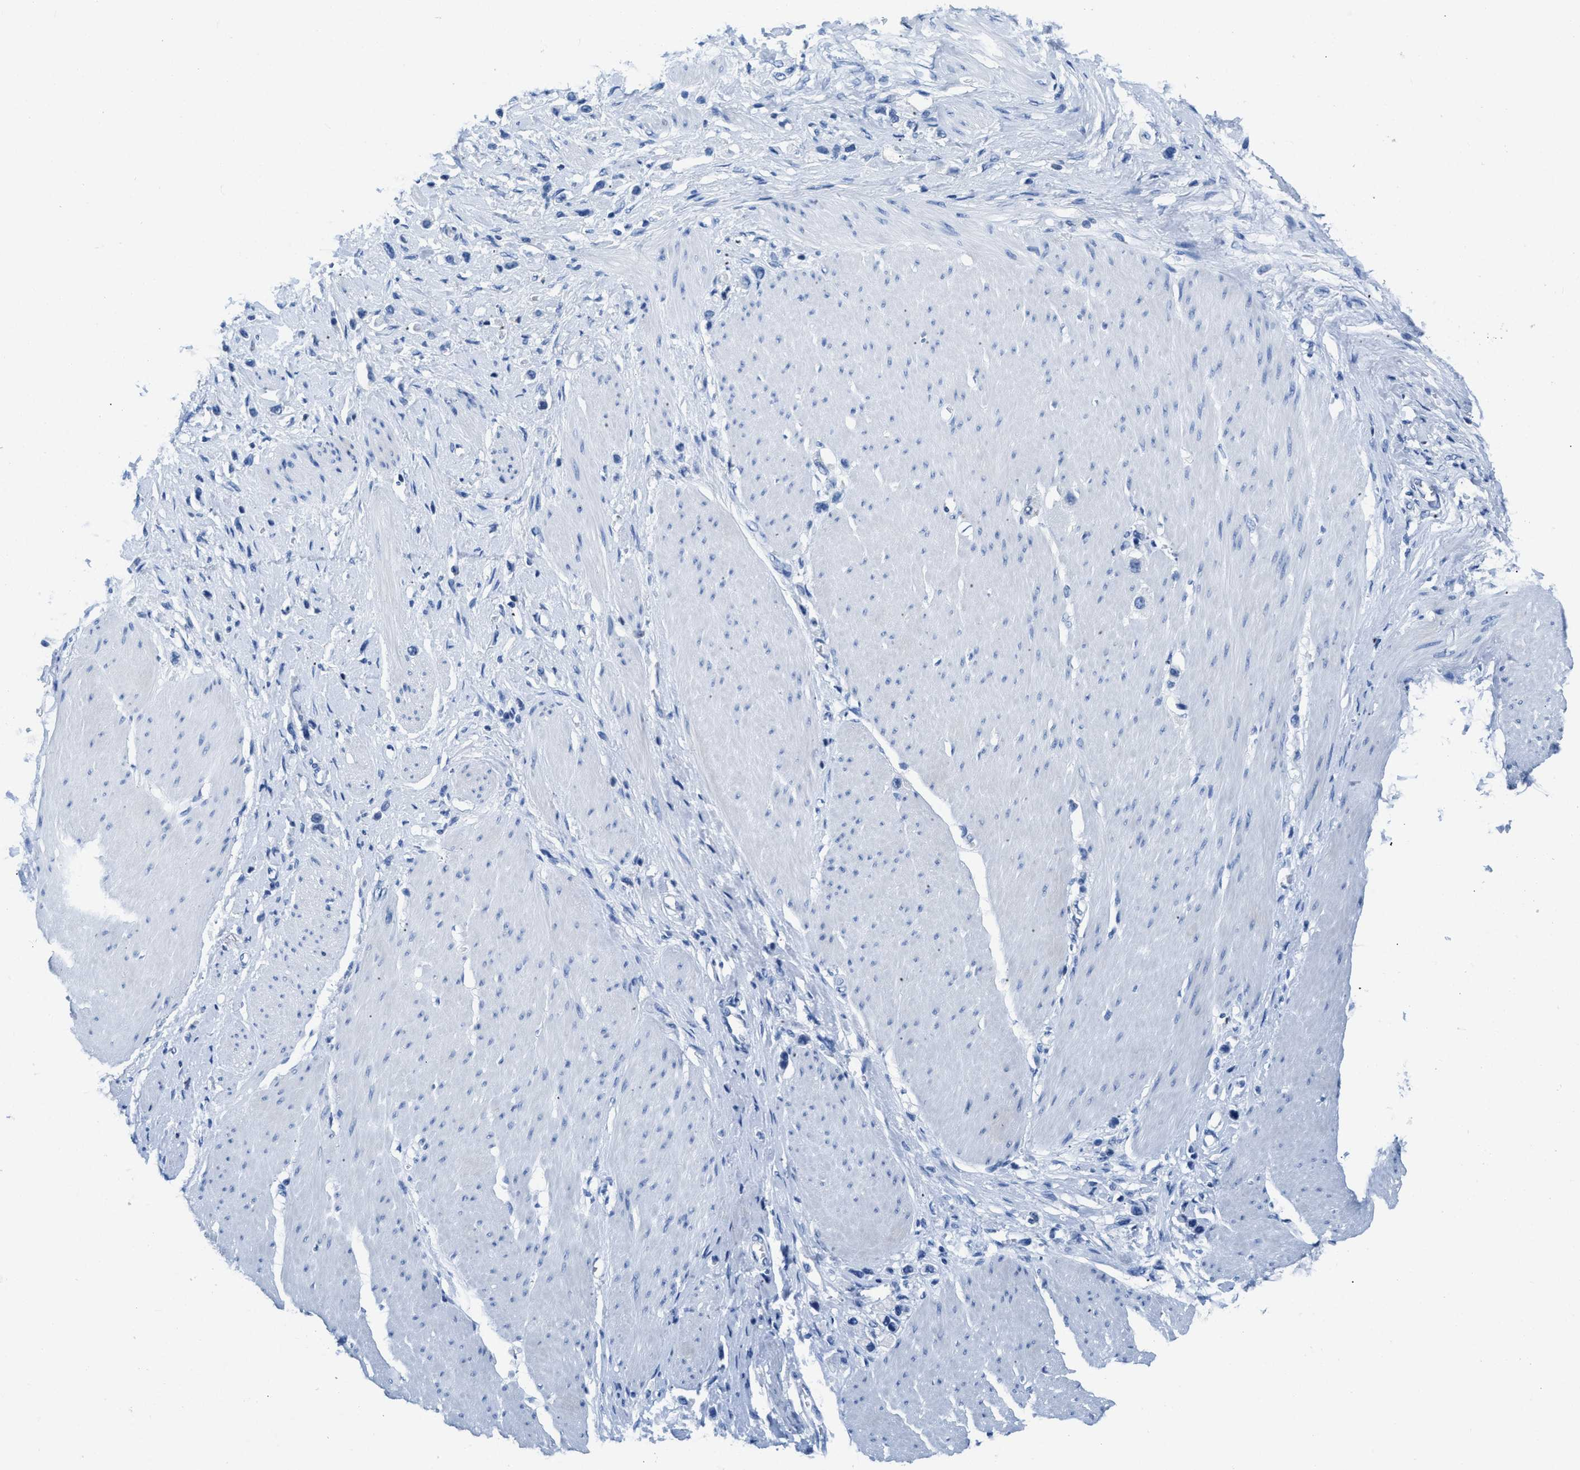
{"staining": {"intensity": "negative", "quantity": "none", "location": "none"}, "tissue": "stomach cancer", "cell_type": "Tumor cells", "image_type": "cancer", "snomed": [{"axis": "morphology", "description": "Adenocarcinoma, NOS"}, {"axis": "topography", "description": "Stomach"}], "caption": "Adenocarcinoma (stomach) was stained to show a protein in brown. There is no significant staining in tumor cells.", "gene": "NFATC2", "patient": {"sex": "female", "age": 65}}